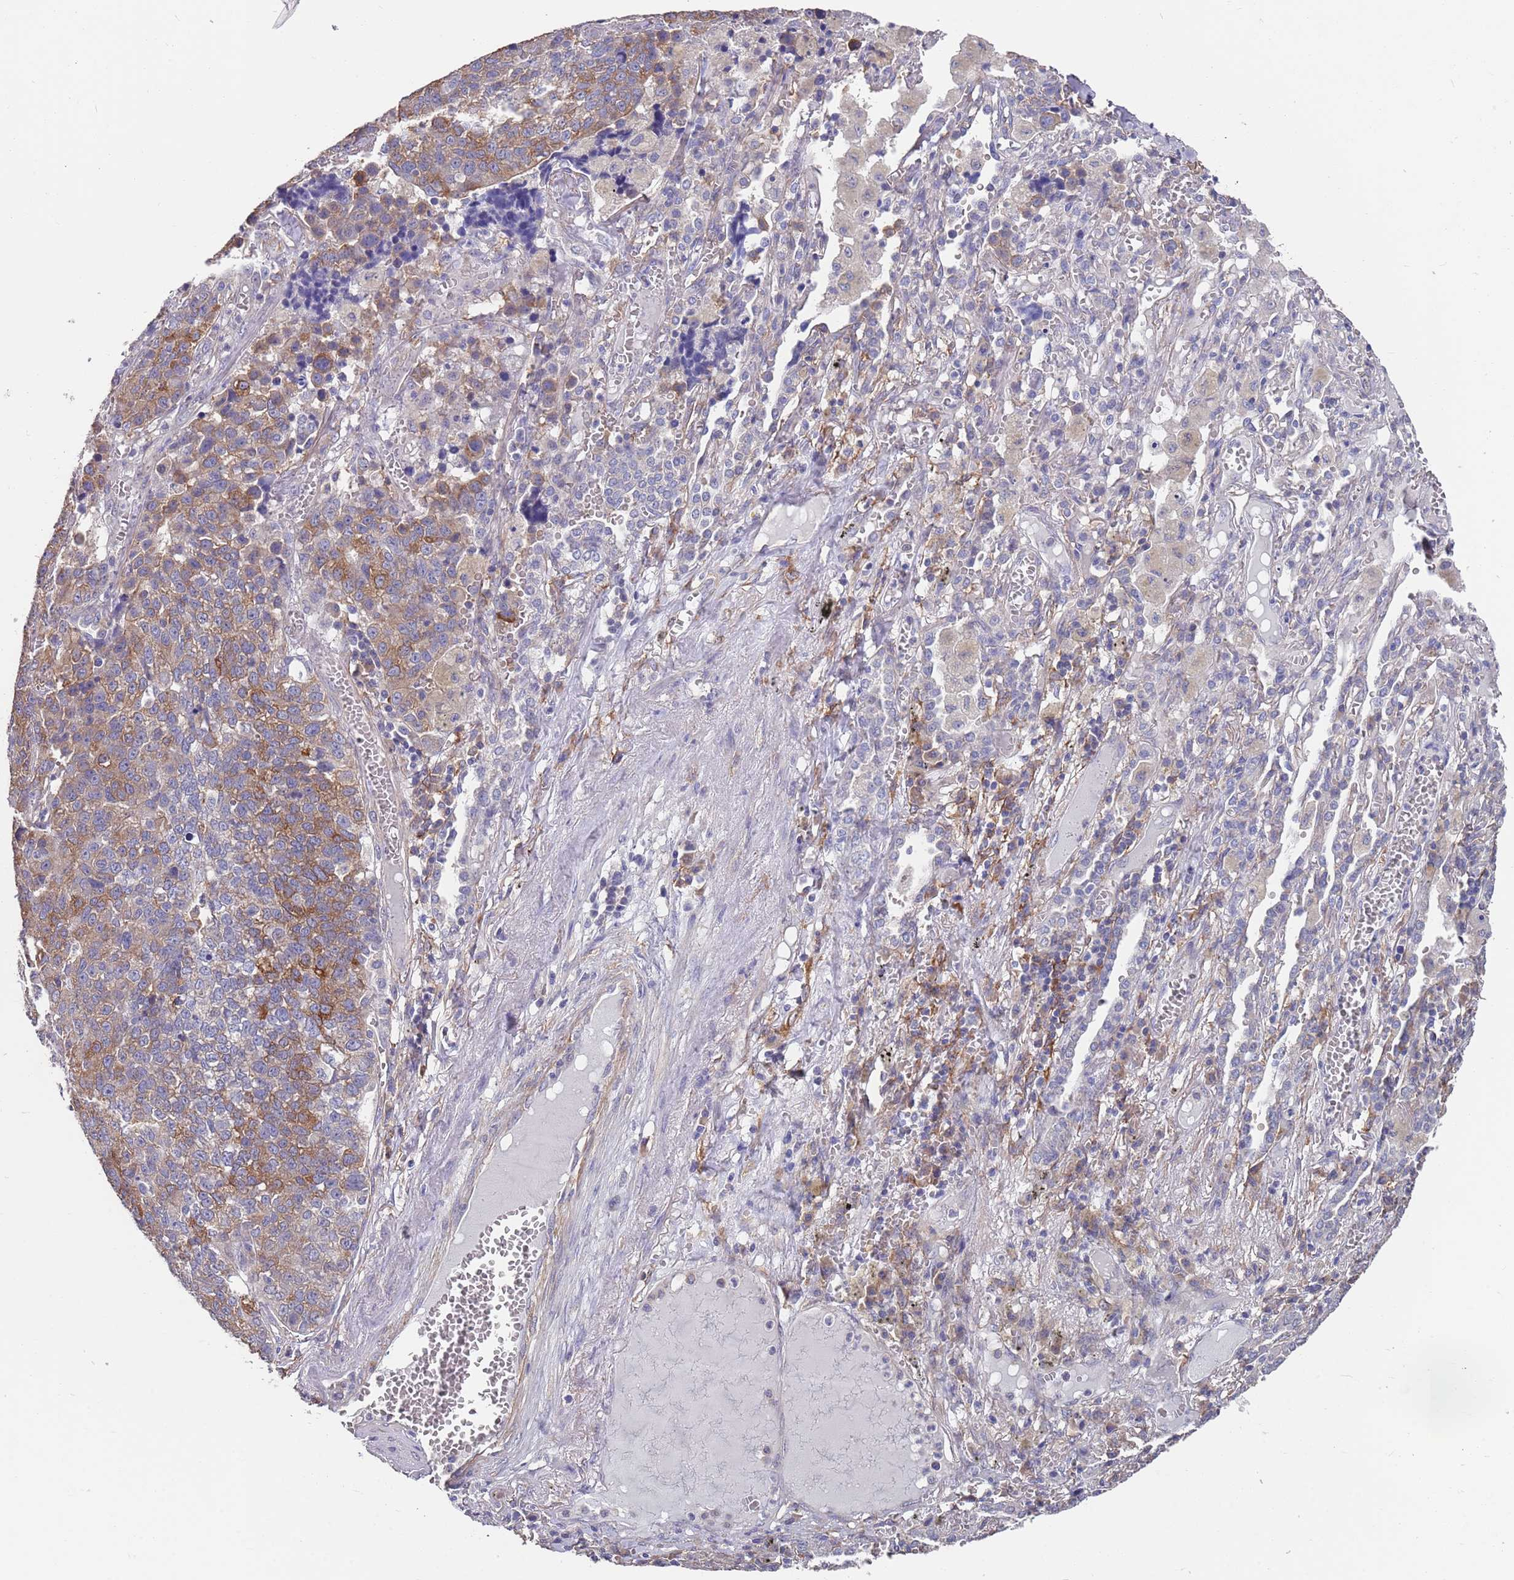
{"staining": {"intensity": "moderate", "quantity": "<25%", "location": "cytoplasmic/membranous"}, "tissue": "lung cancer", "cell_type": "Tumor cells", "image_type": "cancer", "snomed": [{"axis": "morphology", "description": "Adenocarcinoma, NOS"}, {"axis": "topography", "description": "Lung"}], "caption": "Brown immunohistochemical staining in human lung adenocarcinoma shows moderate cytoplasmic/membranous expression in about <25% of tumor cells.", "gene": "ANK2", "patient": {"sex": "male", "age": 49}}